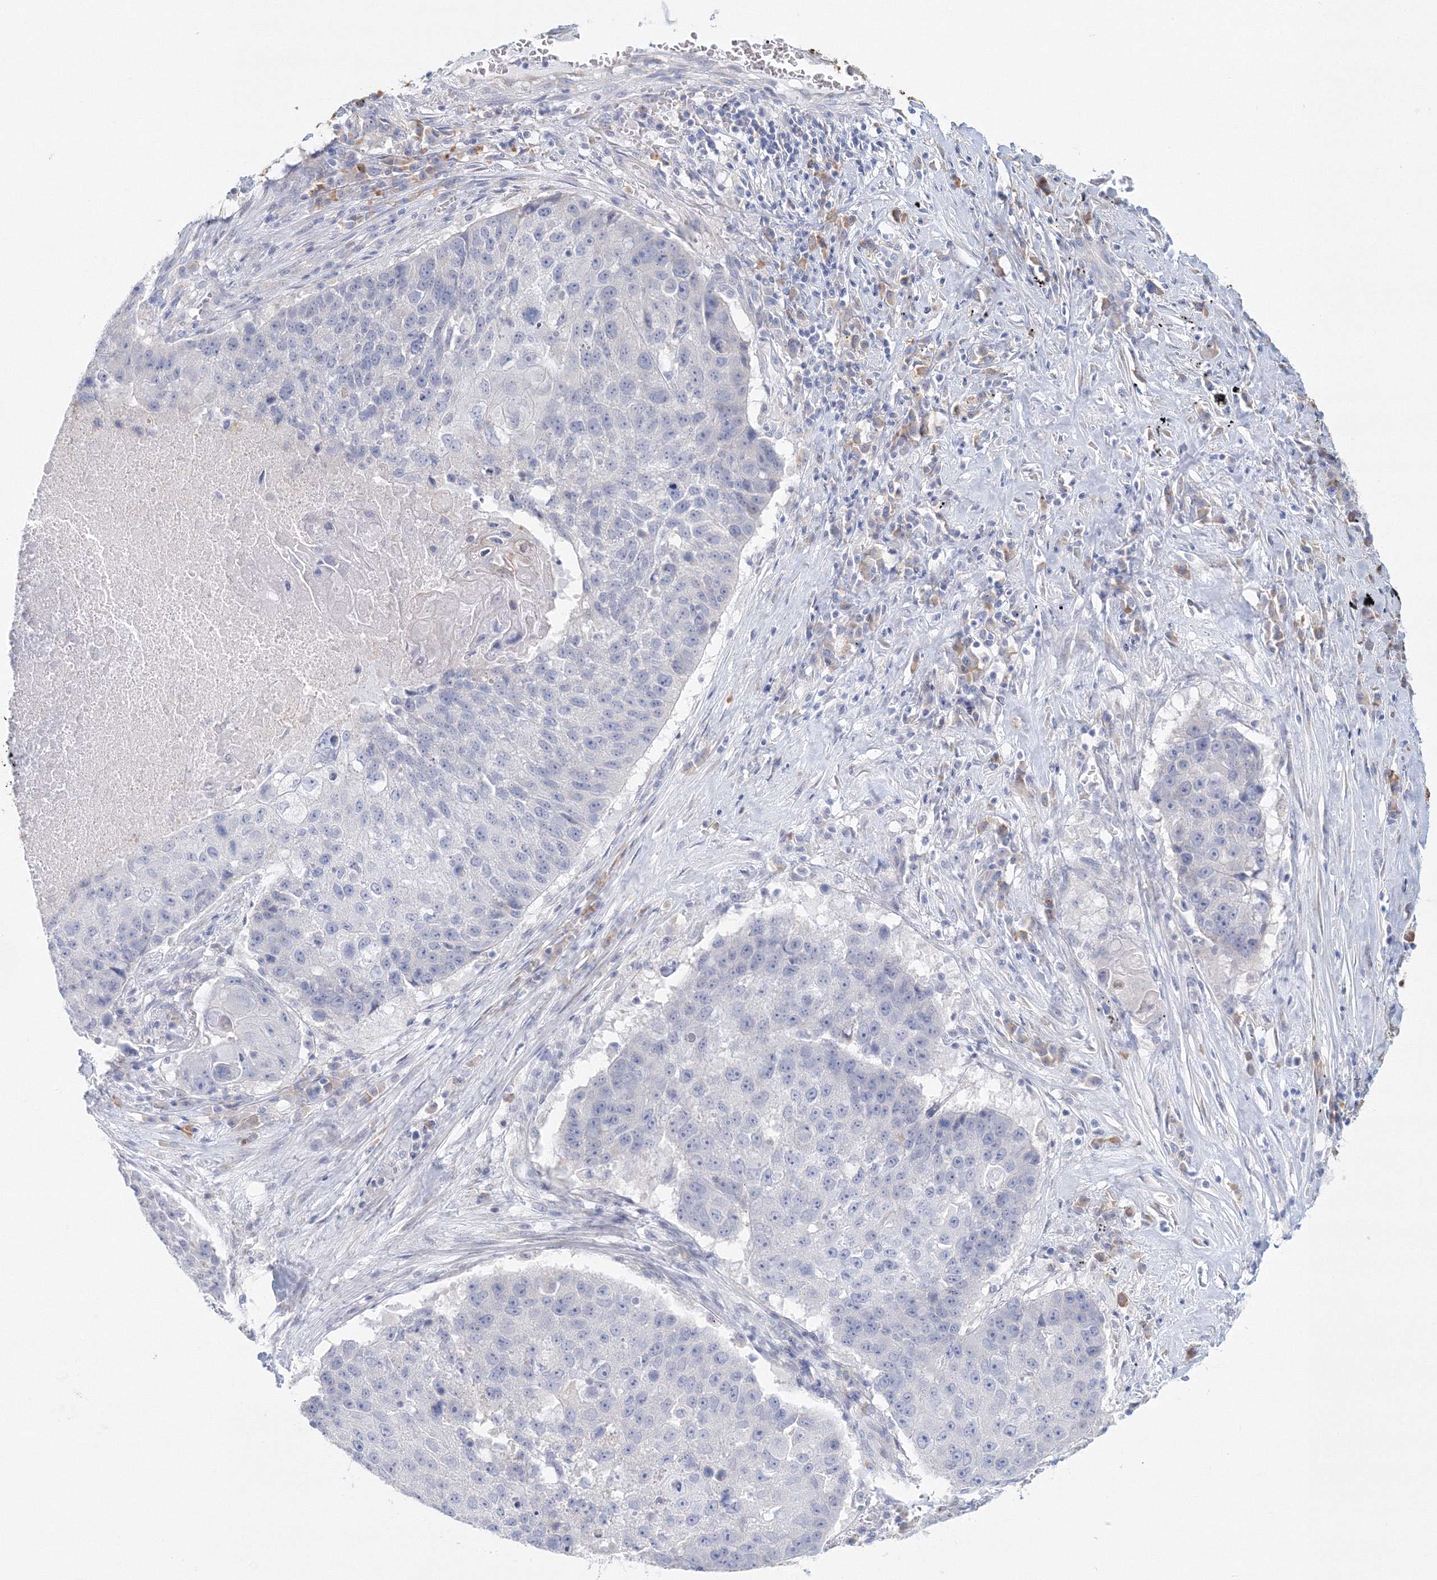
{"staining": {"intensity": "negative", "quantity": "none", "location": "none"}, "tissue": "lung cancer", "cell_type": "Tumor cells", "image_type": "cancer", "snomed": [{"axis": "morphology", "description": "Squamous cell carcinoma, NOS"}, {"axis": "topography", "description": "Lung"}], "caption": "High magnification brightfield microscopy of lung squamous cell carcinoma stained with DAB (3,3'-diaminobenzidine) (brown) and counterstained with hematoxylin (blue): tumor cells show no significant expression.", "gene": "VSIG1", "patient": {"sex": "male", "age": 61}}